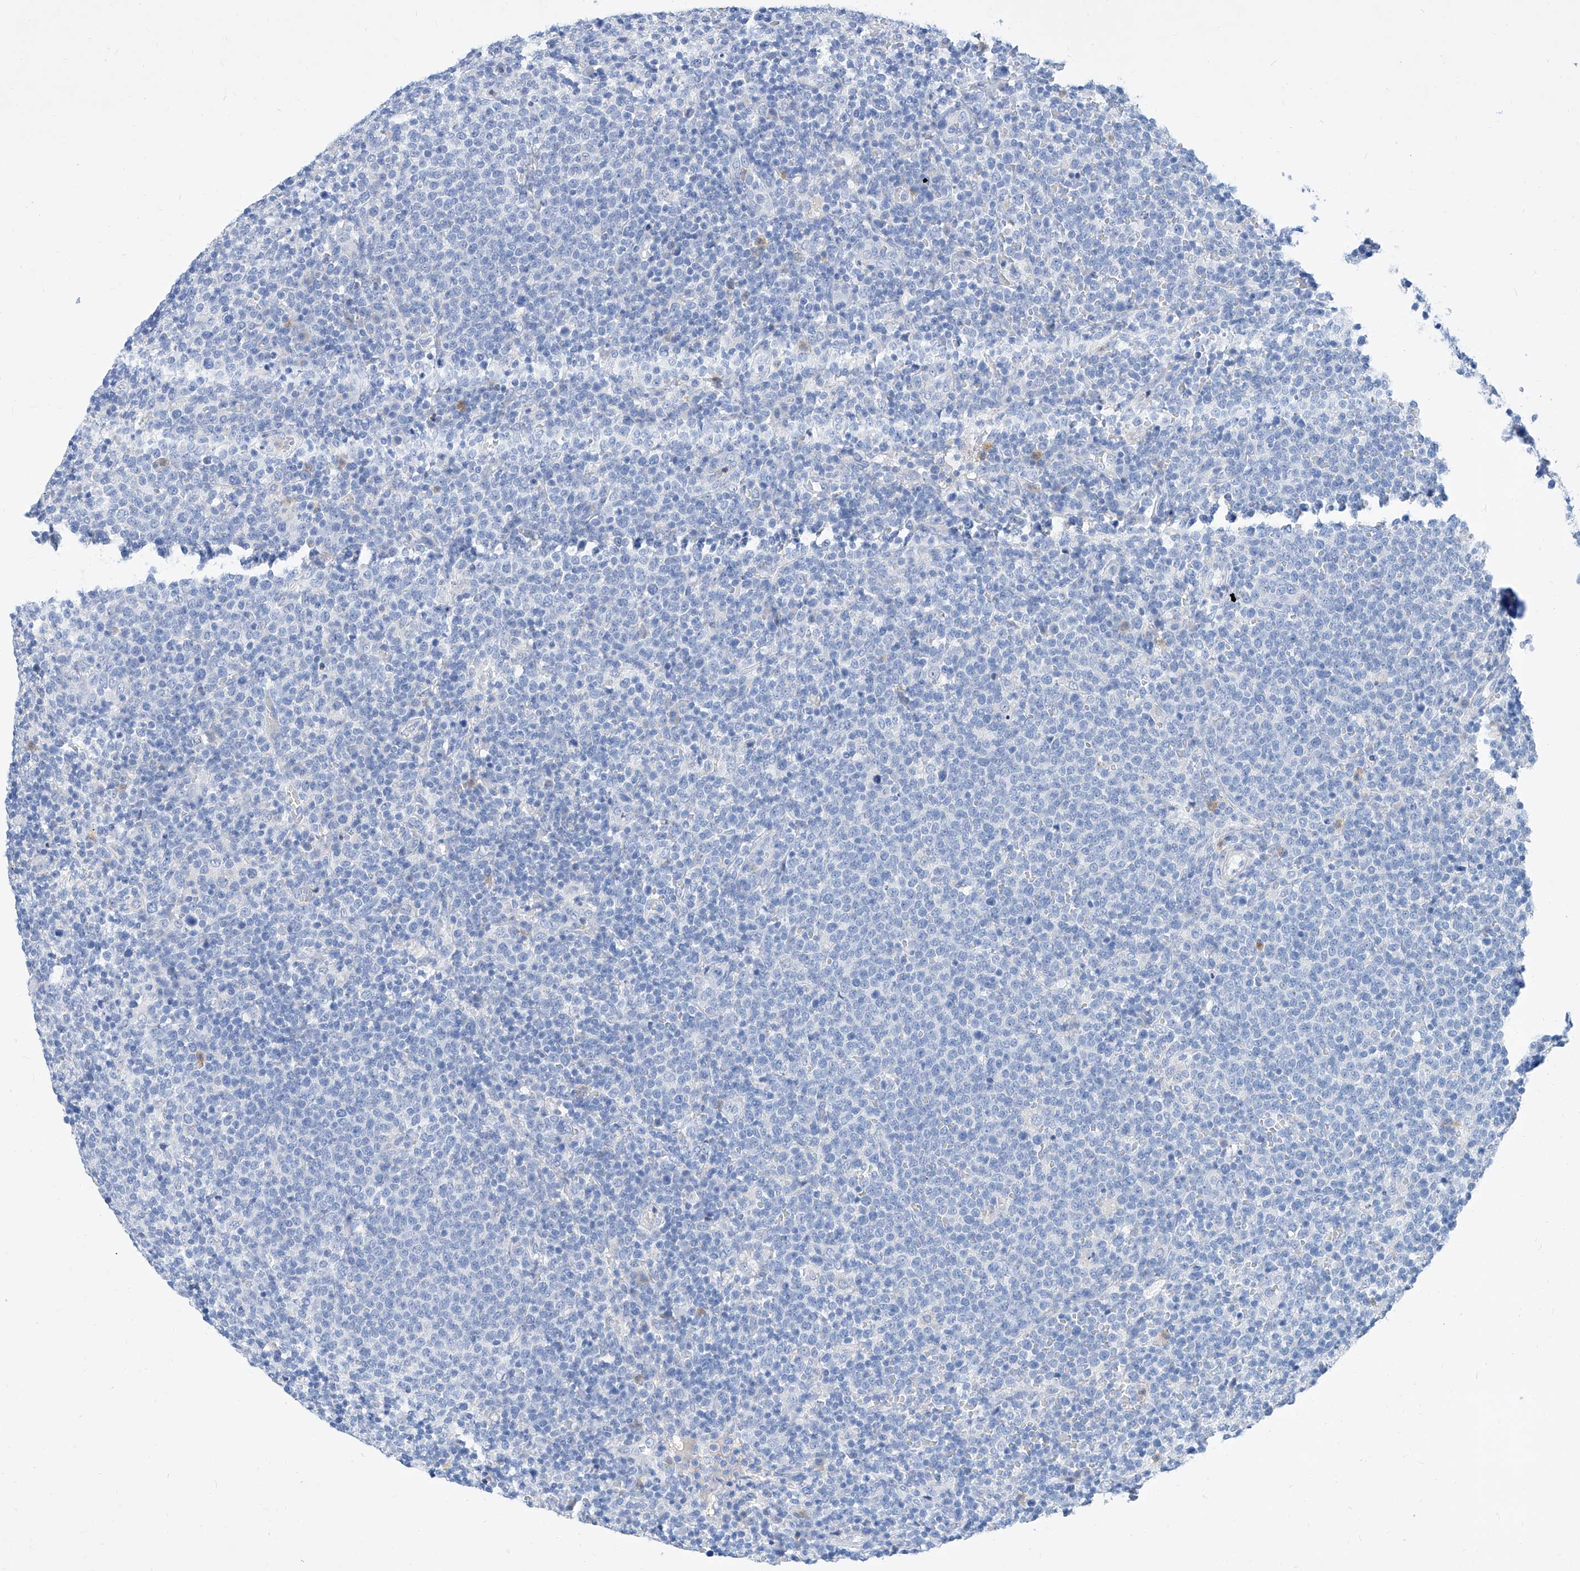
{"staining": {"intensity": "negative", "quantity": "none", "location": "none"}, "tissue": "lymphoma", "cell_type": "Tumor cells", "image_type": "cancer", "snomed": [{"axis": "morphology", "description": "Malignant lymphoma, non-Hodgkin's type, High grade"}, {"axis": "topography", "description": "Lymph node"}], "caption": "An immunohistochemistry micrograph of lymphoma is shown. There is no staining in tumor cells of lymphoma.", "gene": "SLC25A29", "patient": {"sex": "male", "age": 61}}